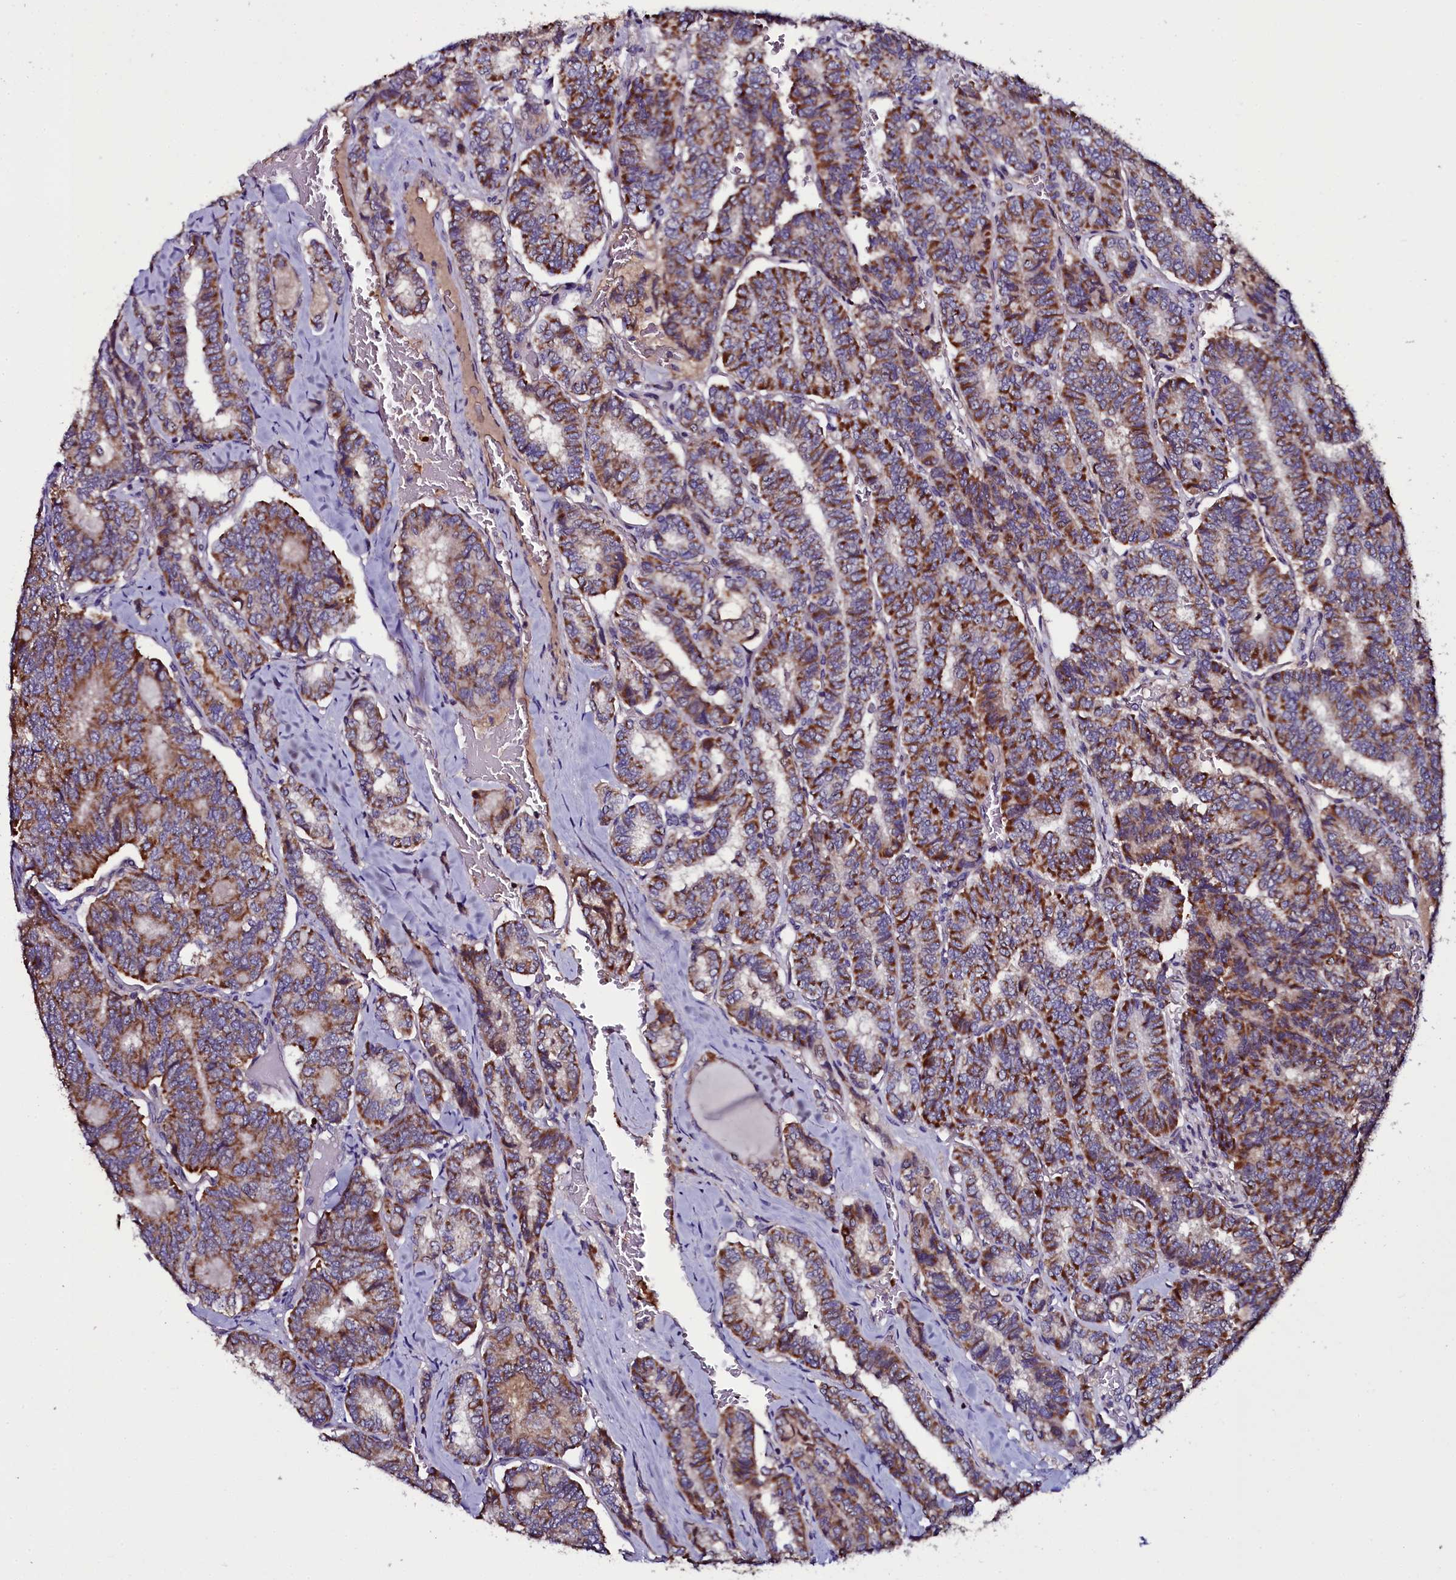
{"staining": {"intensity": "strong", "quantity": ">75%", "location": "cytoplasmic/membranous"}, "tissue": "thyroid cancer", "cell_type": "Tumor cells", "image_type": "cancer", "snomed": [{"axis": "morphology", "description": "Papillary adenocarcinoma, NOS"}, {"axis": "topography", "description": "Thyroid gland"}], "caption": "Thyroid cancer (papillary adenocarcinoma) was stained to show a protein in brown. There is high levels of strong cytoplasmic/membranous positivity in about >75% of tumor cells.", "gene": "NAA80", "patient": {"sex": "female", "age": 35}}